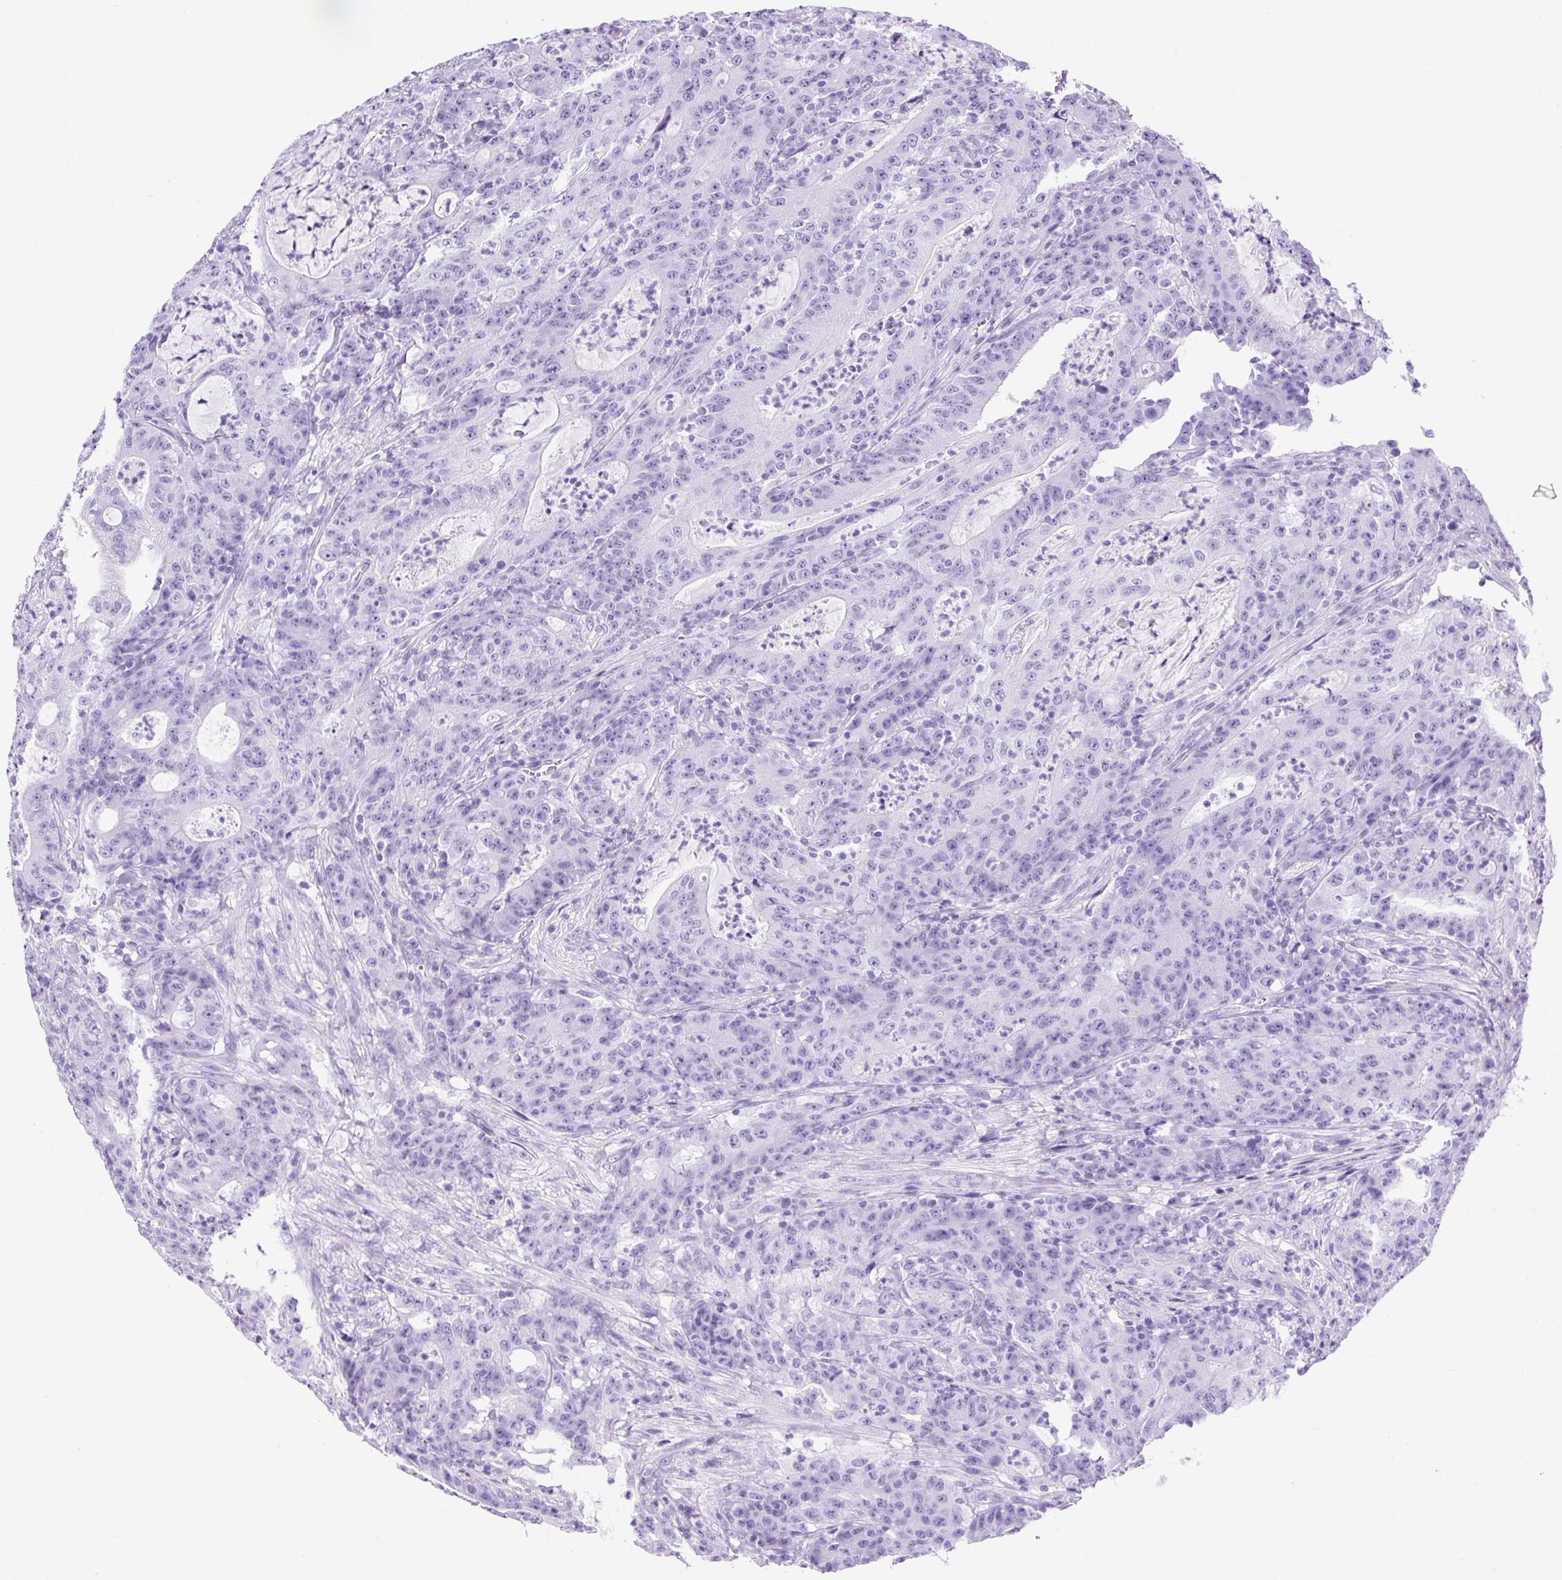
{"staining": {"intensity": "negative", "quantity": "none", "location": "none"}, "tissue": "colorectal cancer", "cell_type": "Tumor cells", "image_type": "cancer", "snomed": [{"axis": "morphology", "description": "Adenocarcinoma, NOS"}, {"axis": "topography", "description": "Colon"}], "caption": "Immunohistochemistry micrograph of neoplastic tissue: human colorectal adenocarcinoma stained with DAB demonstrates no significant protein positivity in tumor cells.", "gene": "PDIA2", "patient": {"sex": "male", "age": 83}}